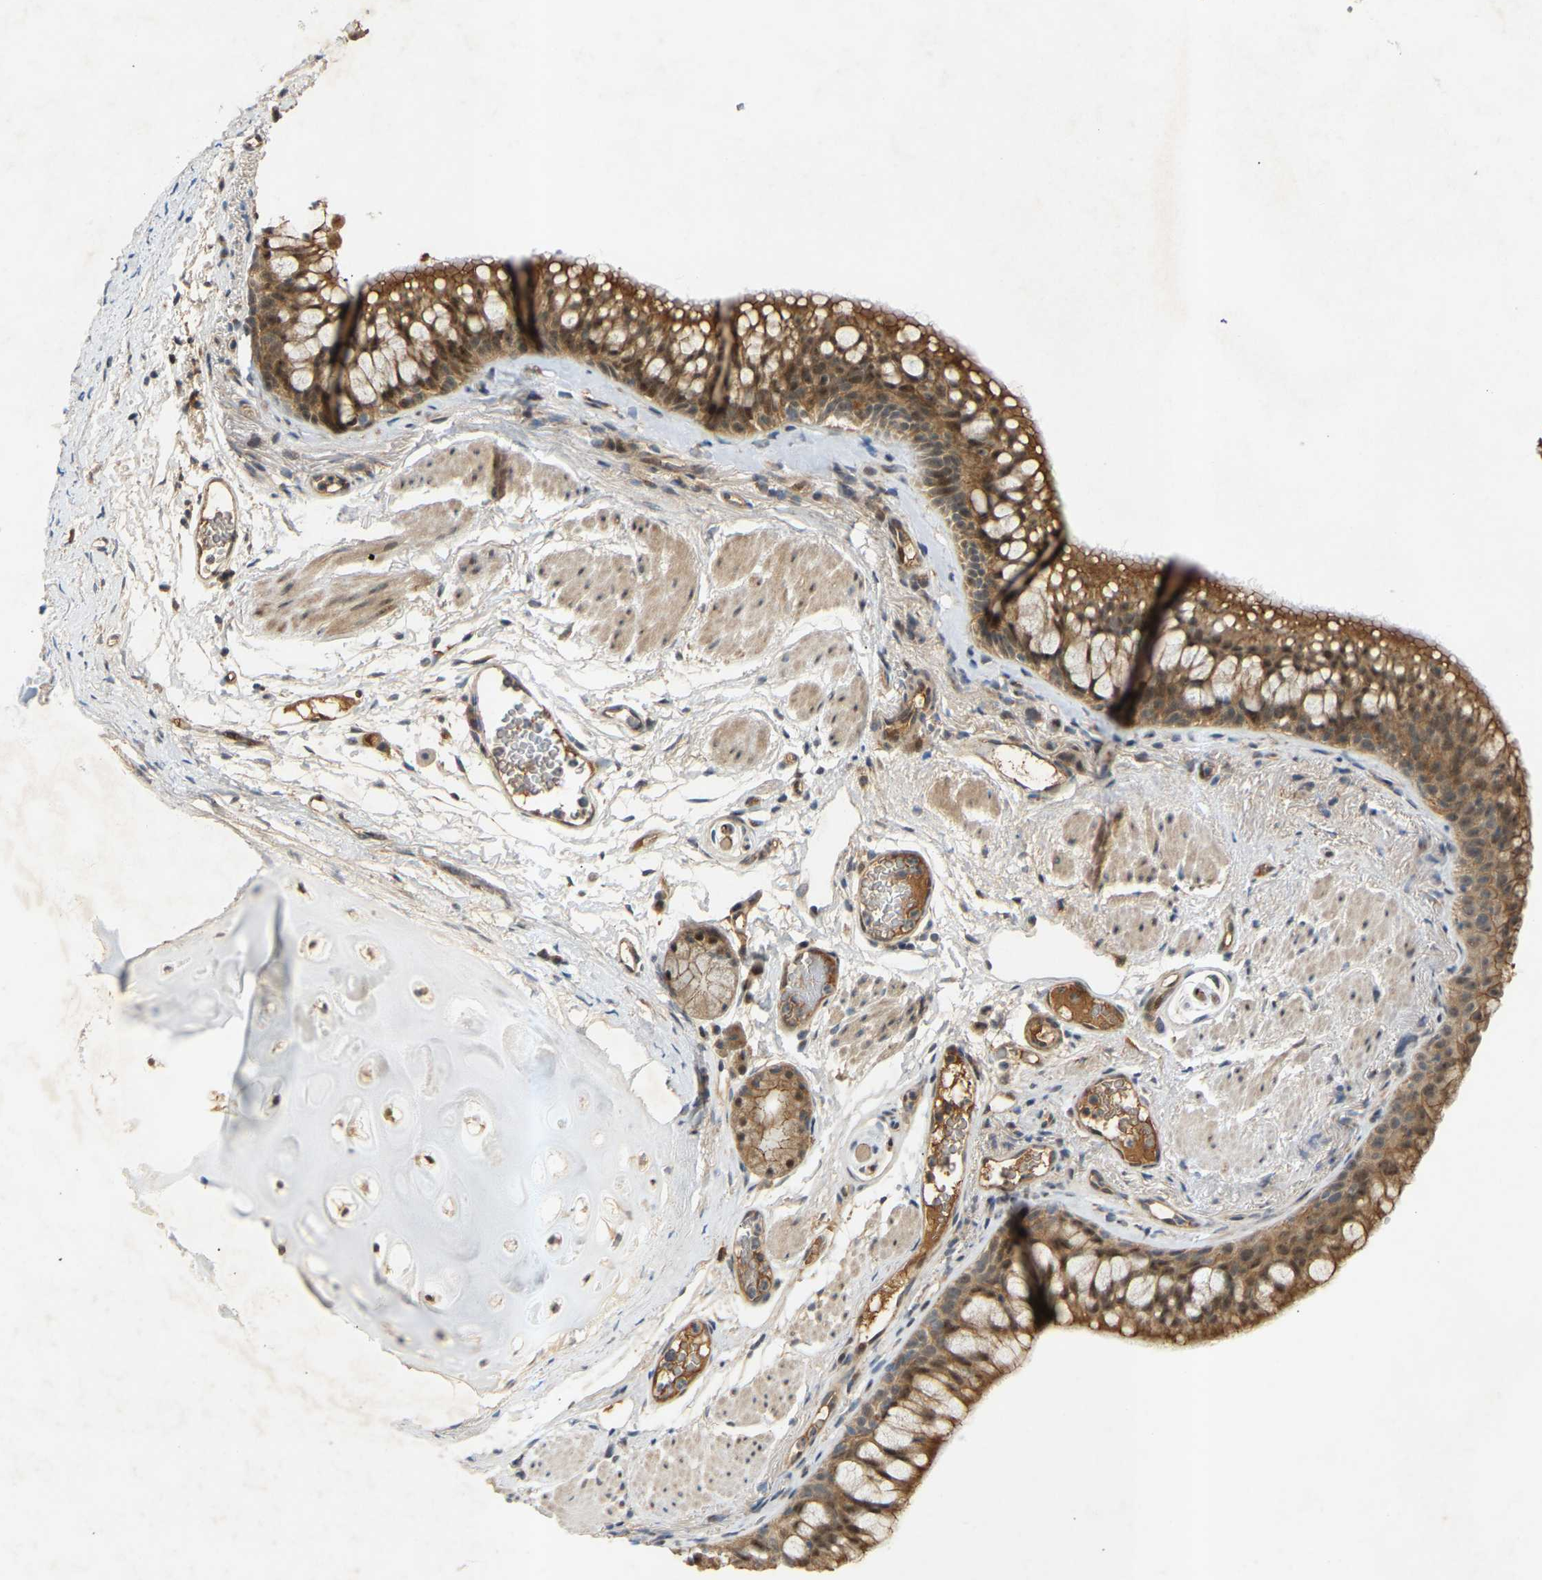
{"staining": {"intensity": "moderate", "quantity": ">75%", "location": "cytoplasmic/membranous"}, "tissue": "bronchus", "cell_type": "Respiratory epithelial cells", "image_type": "normal", "snomed": [{"axis": "morphology", "description": "Normal tissue, NOS"}, {"axis": "topography", "description": "Cartilage tissue"}, {"axis": "topography", "description": "Bronchus"}], "caption": "Benign bronchus displays moderate cytoplasmic/membranous expression in about >75% of respiratory epithelial cells, visualized by immunohistochemistry. The staining was performed using DAB (3,3'-diaminobenzidine) to visualize the protein expression in brown, while the nuclei were stained in blue with hematoxylin (Magnification: 20x).", "gene": "ATP5MF", "patient": {"sex": "female", "age": 53}}